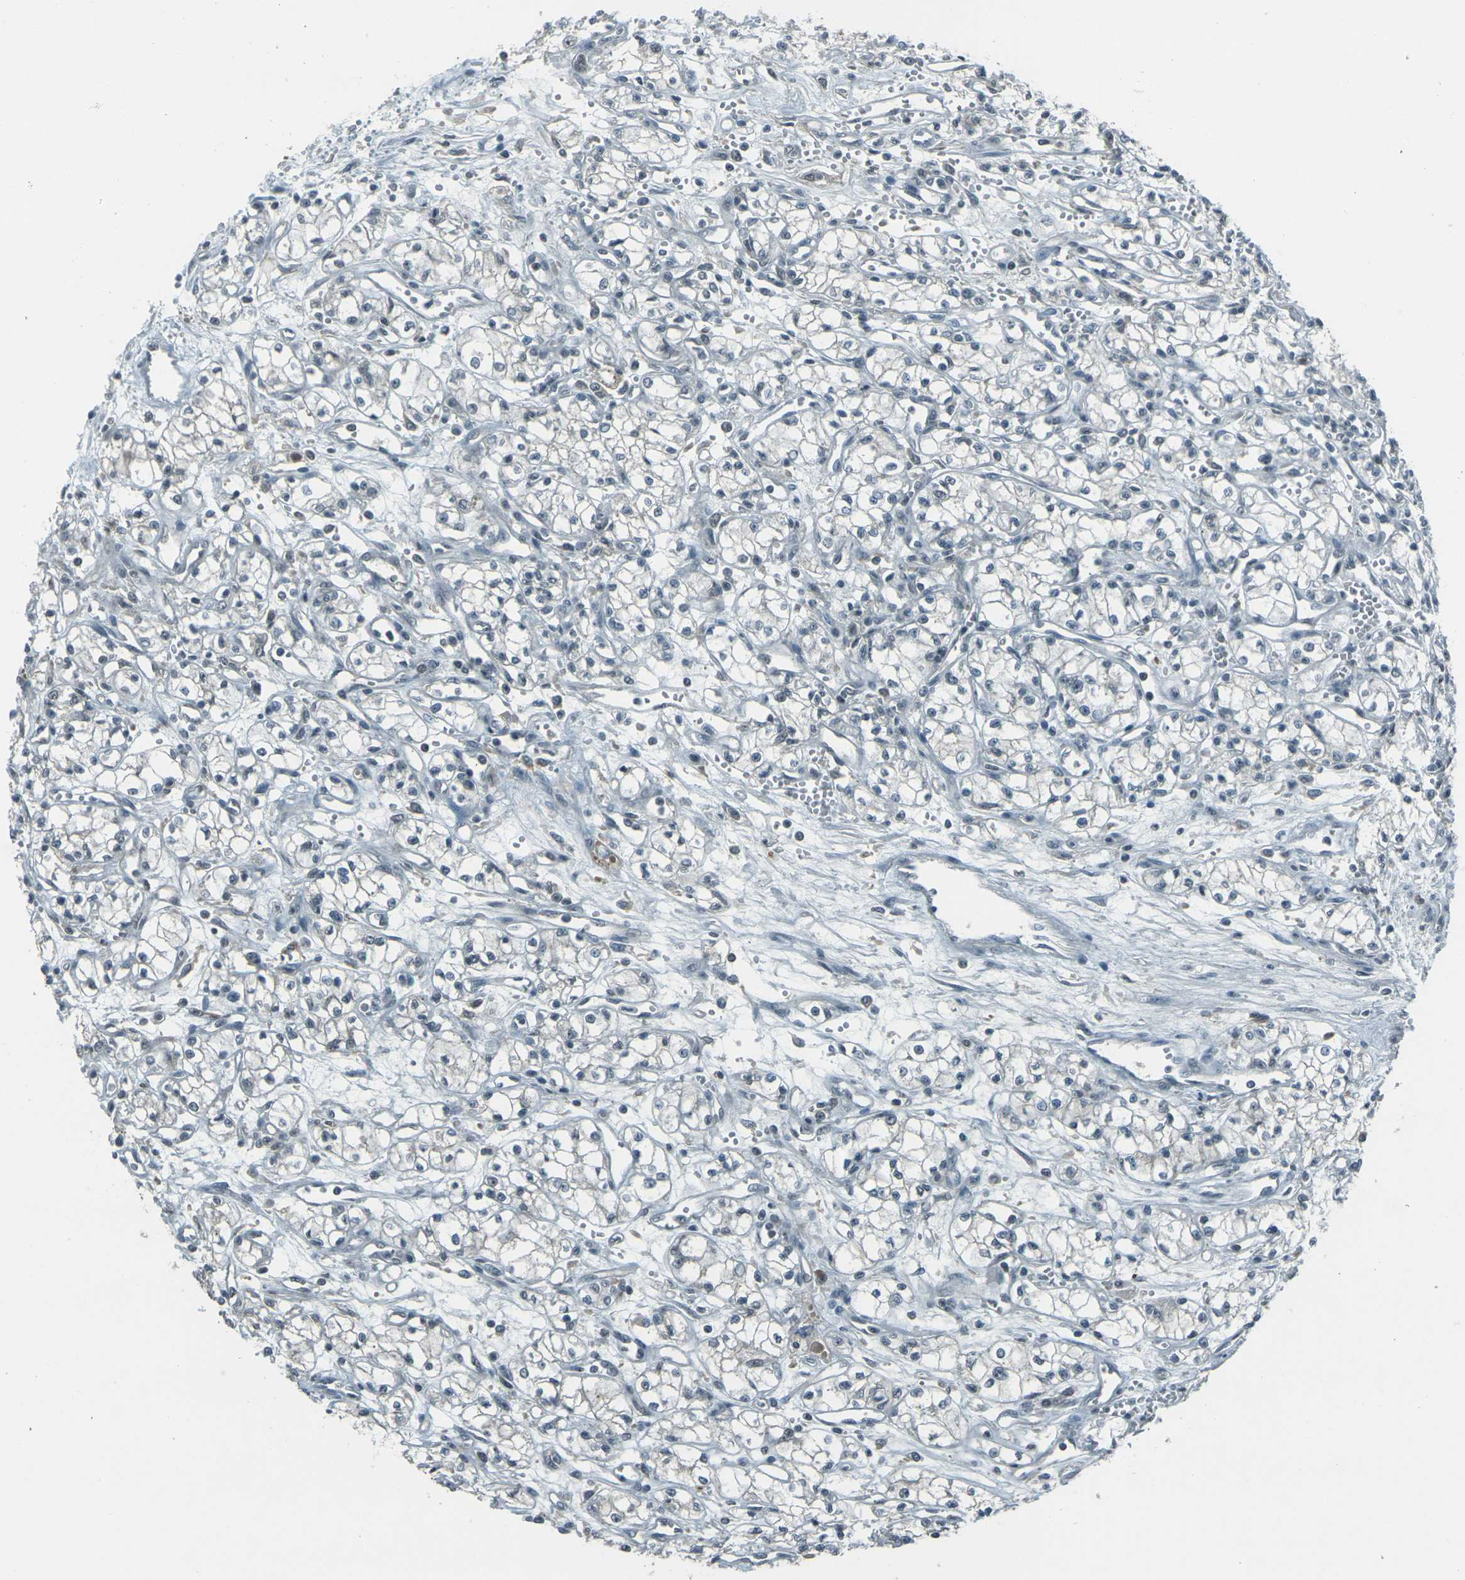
{"staining": {"intensity": "negative", "quantity": "none", "location": "none"}, "tissue": "renal cancer", "cell_type": "Tumor cells", "image_type": "cancer", "snomed": [{"axis": "morphology", "description": "Normal tissue, NOS"}, {"axis": "morphology", "description": "Adenocarcinoma, NOS"}, {"axis": "topography", "description": "Kidney"}], "caption": "Immunohistochemical staining of human renal adenocarcinoma reveals no significant expression in tumor cells. Brightfield microscopy of immunohistochemistry stained with DAB (3,3'-diaminobenzidine) (brown) and hematoxylin (blue), captured at high magnification.", "gene": "GPR19", "patient": {"sex": "male", "age": 59}}